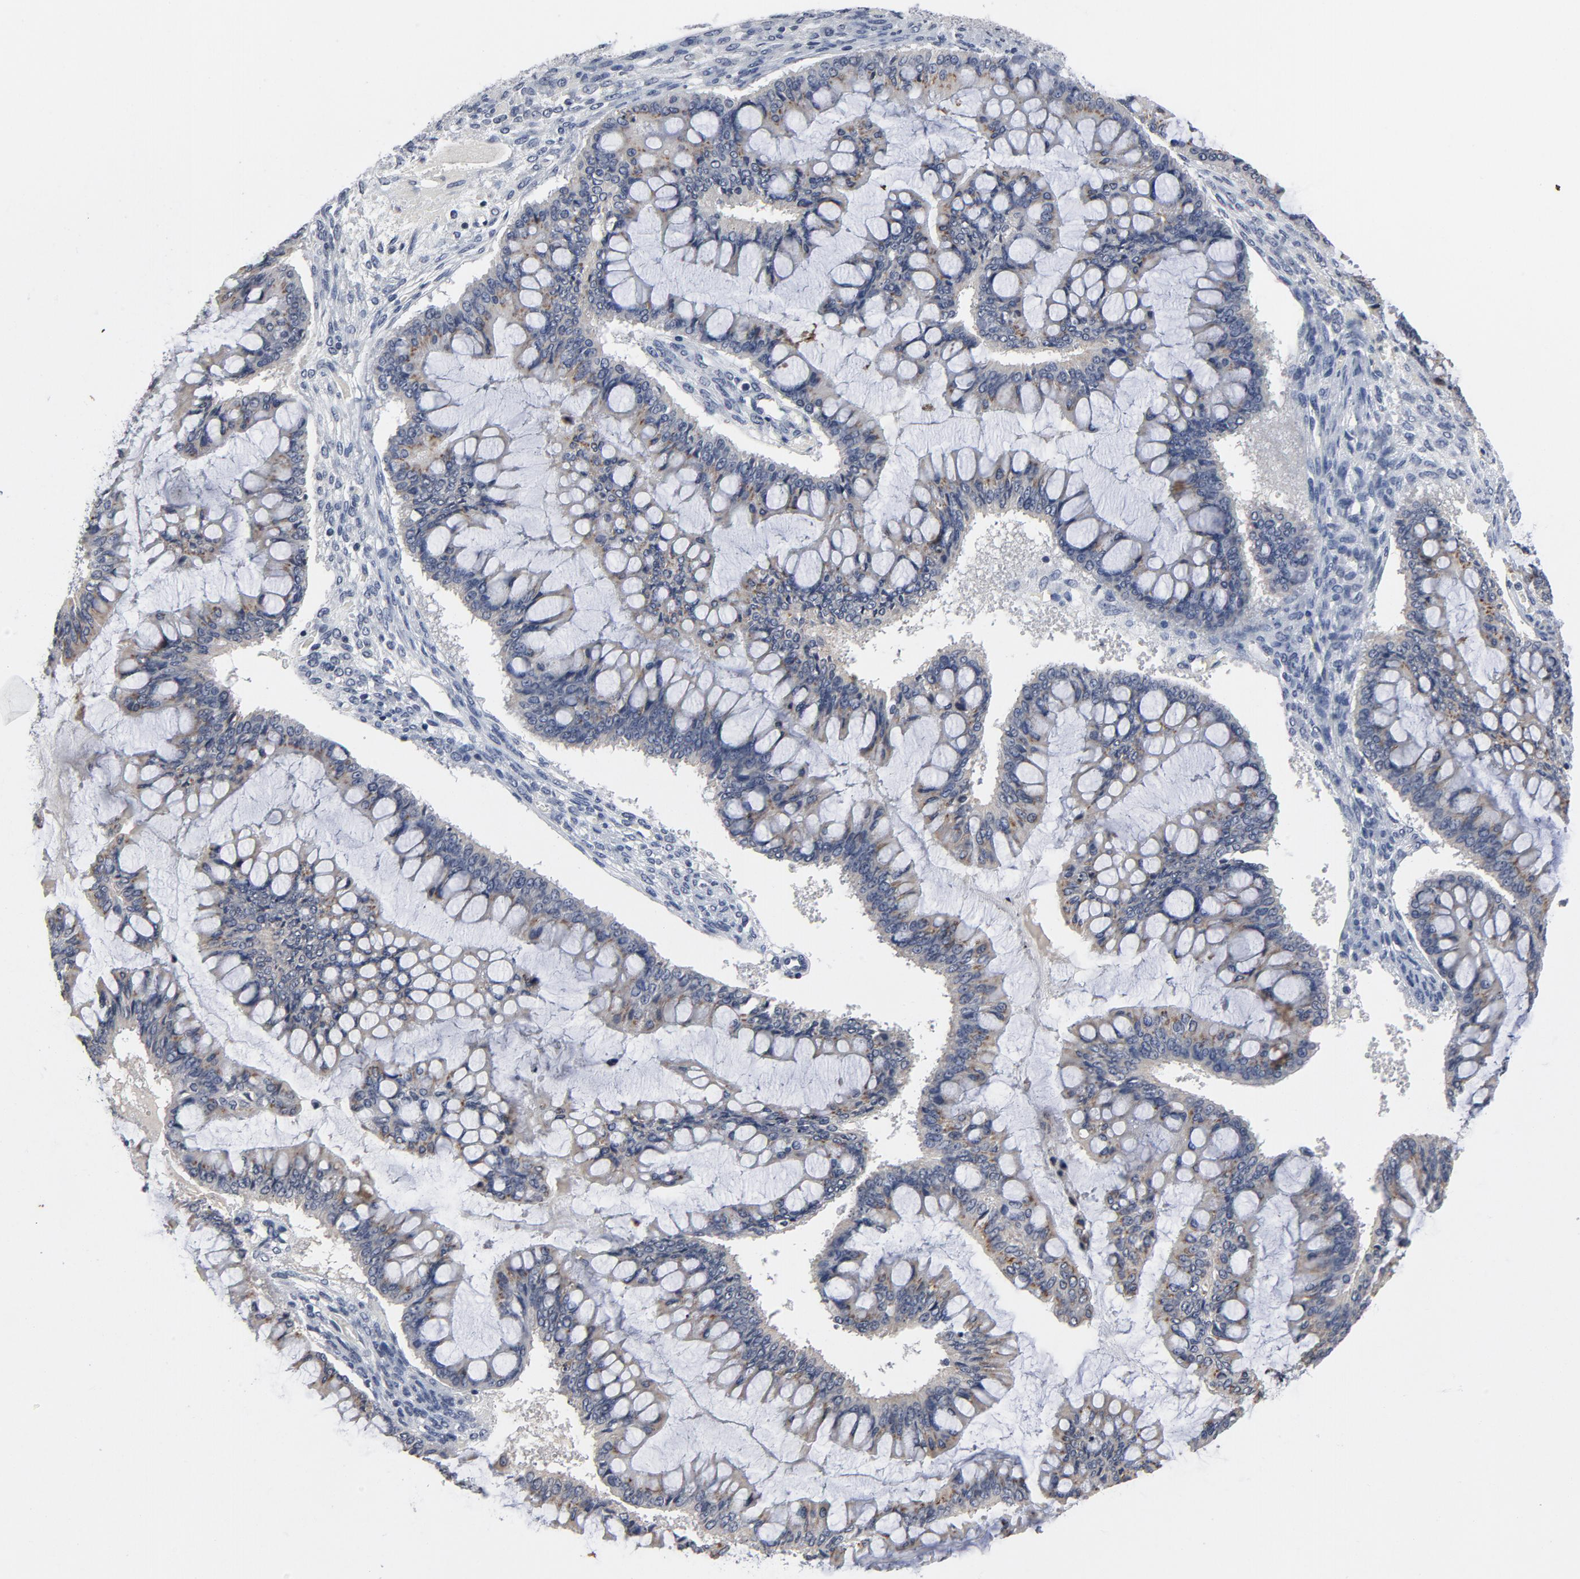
{"staining": {"intensity": "moderate", "quantity": "25%-75%", "location": "cytoplasmic/membranous"}, "tissue": "ovarian cancer", "cell_type": "Tumor cells", "image_type": "cancer", "snomed": [{"axis": "morphology", "description": "Cystadenocarcinoma, mucinous, NOS"}, {"axis": "topography", "description": "Ovary"}], "caption": "Tumor cells show medium levels of moderate cytoplasmic/membranous staining in about 25%-75% of cells in human ovarian mucinous cystadenocarcinoma.", "gene": "TCL1A", "patient": {"sex": "female", "age": 73}}